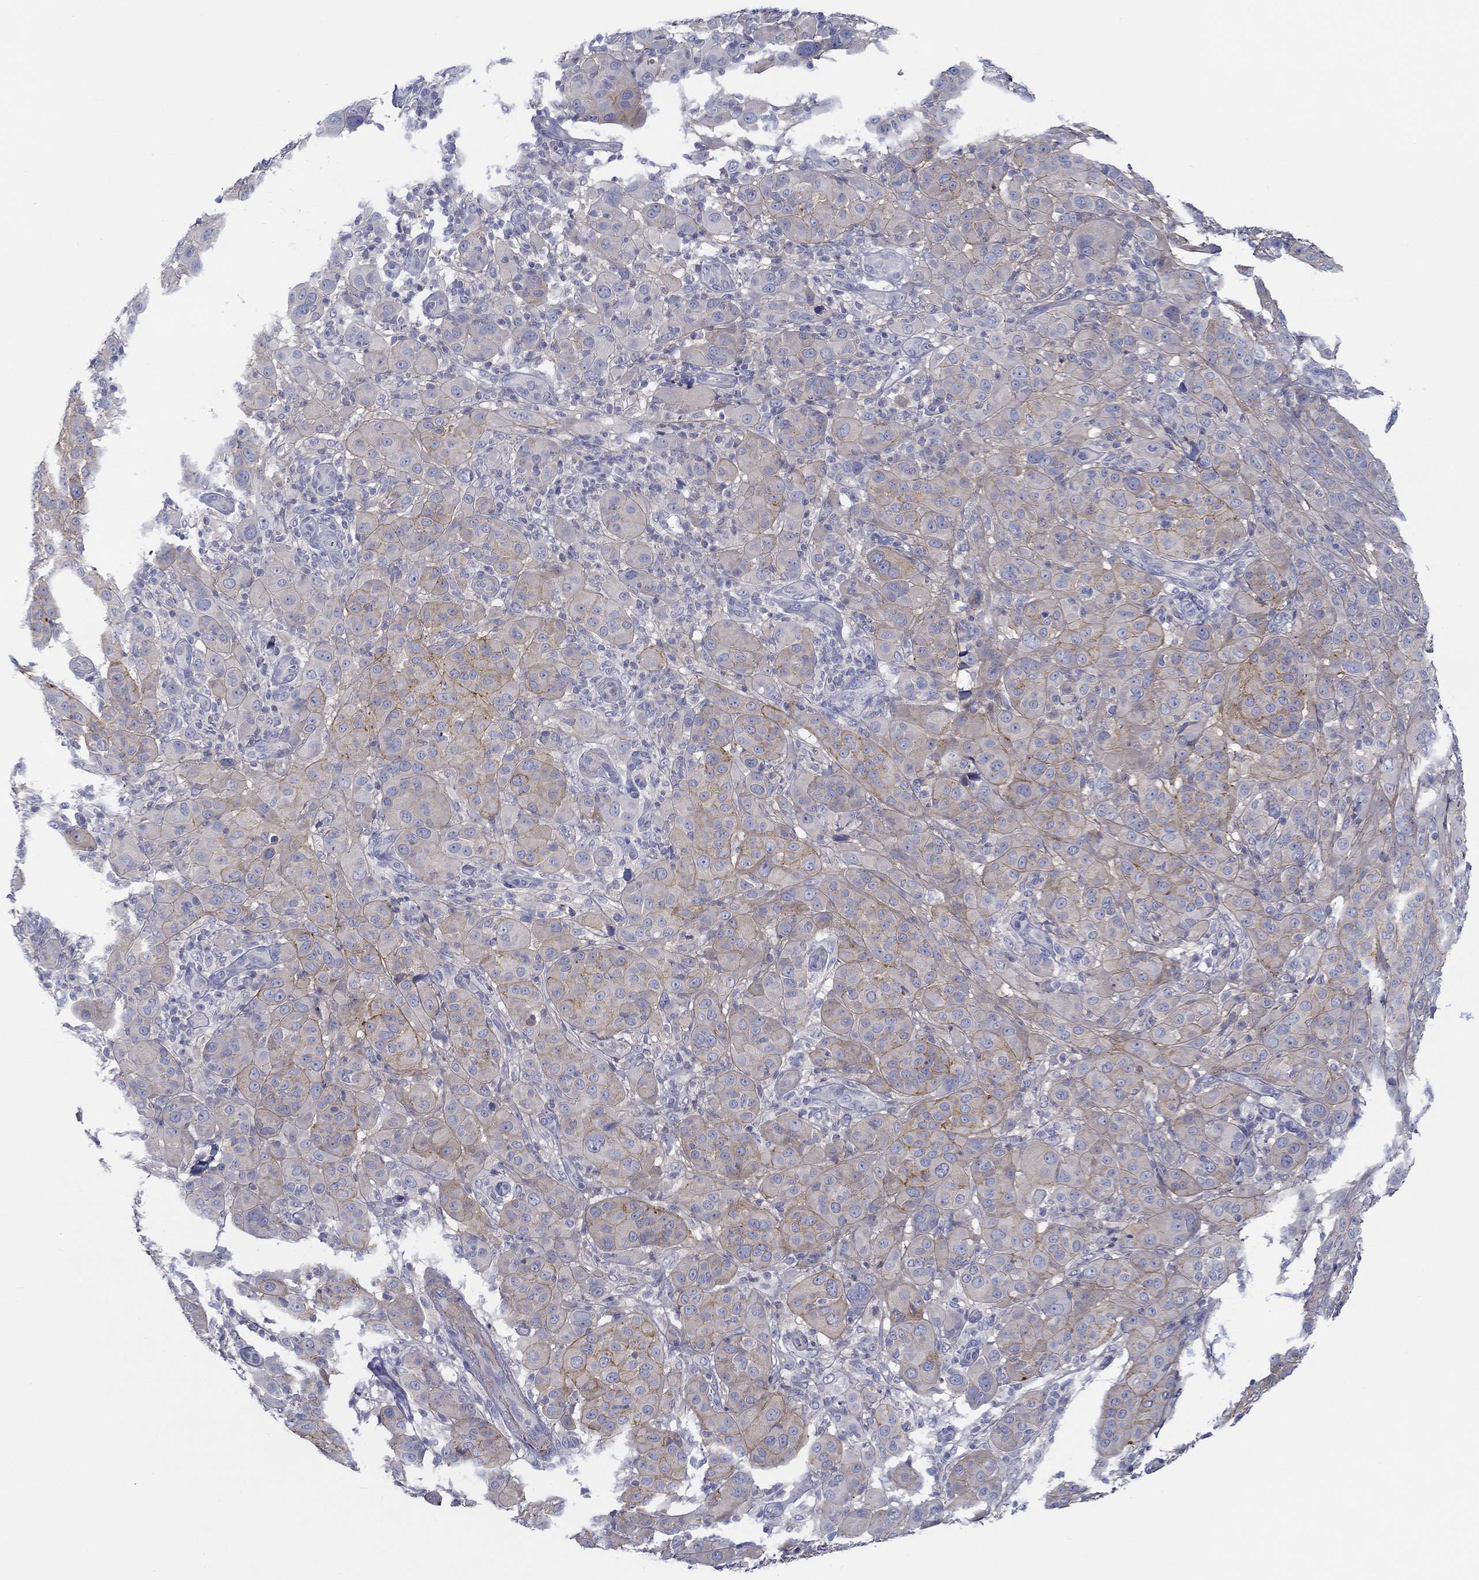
{"staining": {"intensity": "moderate", "quantity": "<25%", "location": "cytoplasmic/membranous"}, "tissue": "melanoma", "cell_type": "Tumor cells", "image_type": "cancer", "snomed": [{"axis": "morphology", "description": "Malignant melanoma, NOS"}, {"axis": "topography", "description": "Skin"}], "caption": "This micrograph displays immunohistochemistry staining of human melanoma, with low moderate cytoplasmic/membranous staining in about <25% of tumor cells.", "gene": "HAPLN4", "patient": {"sex": "female", "age": 87}}